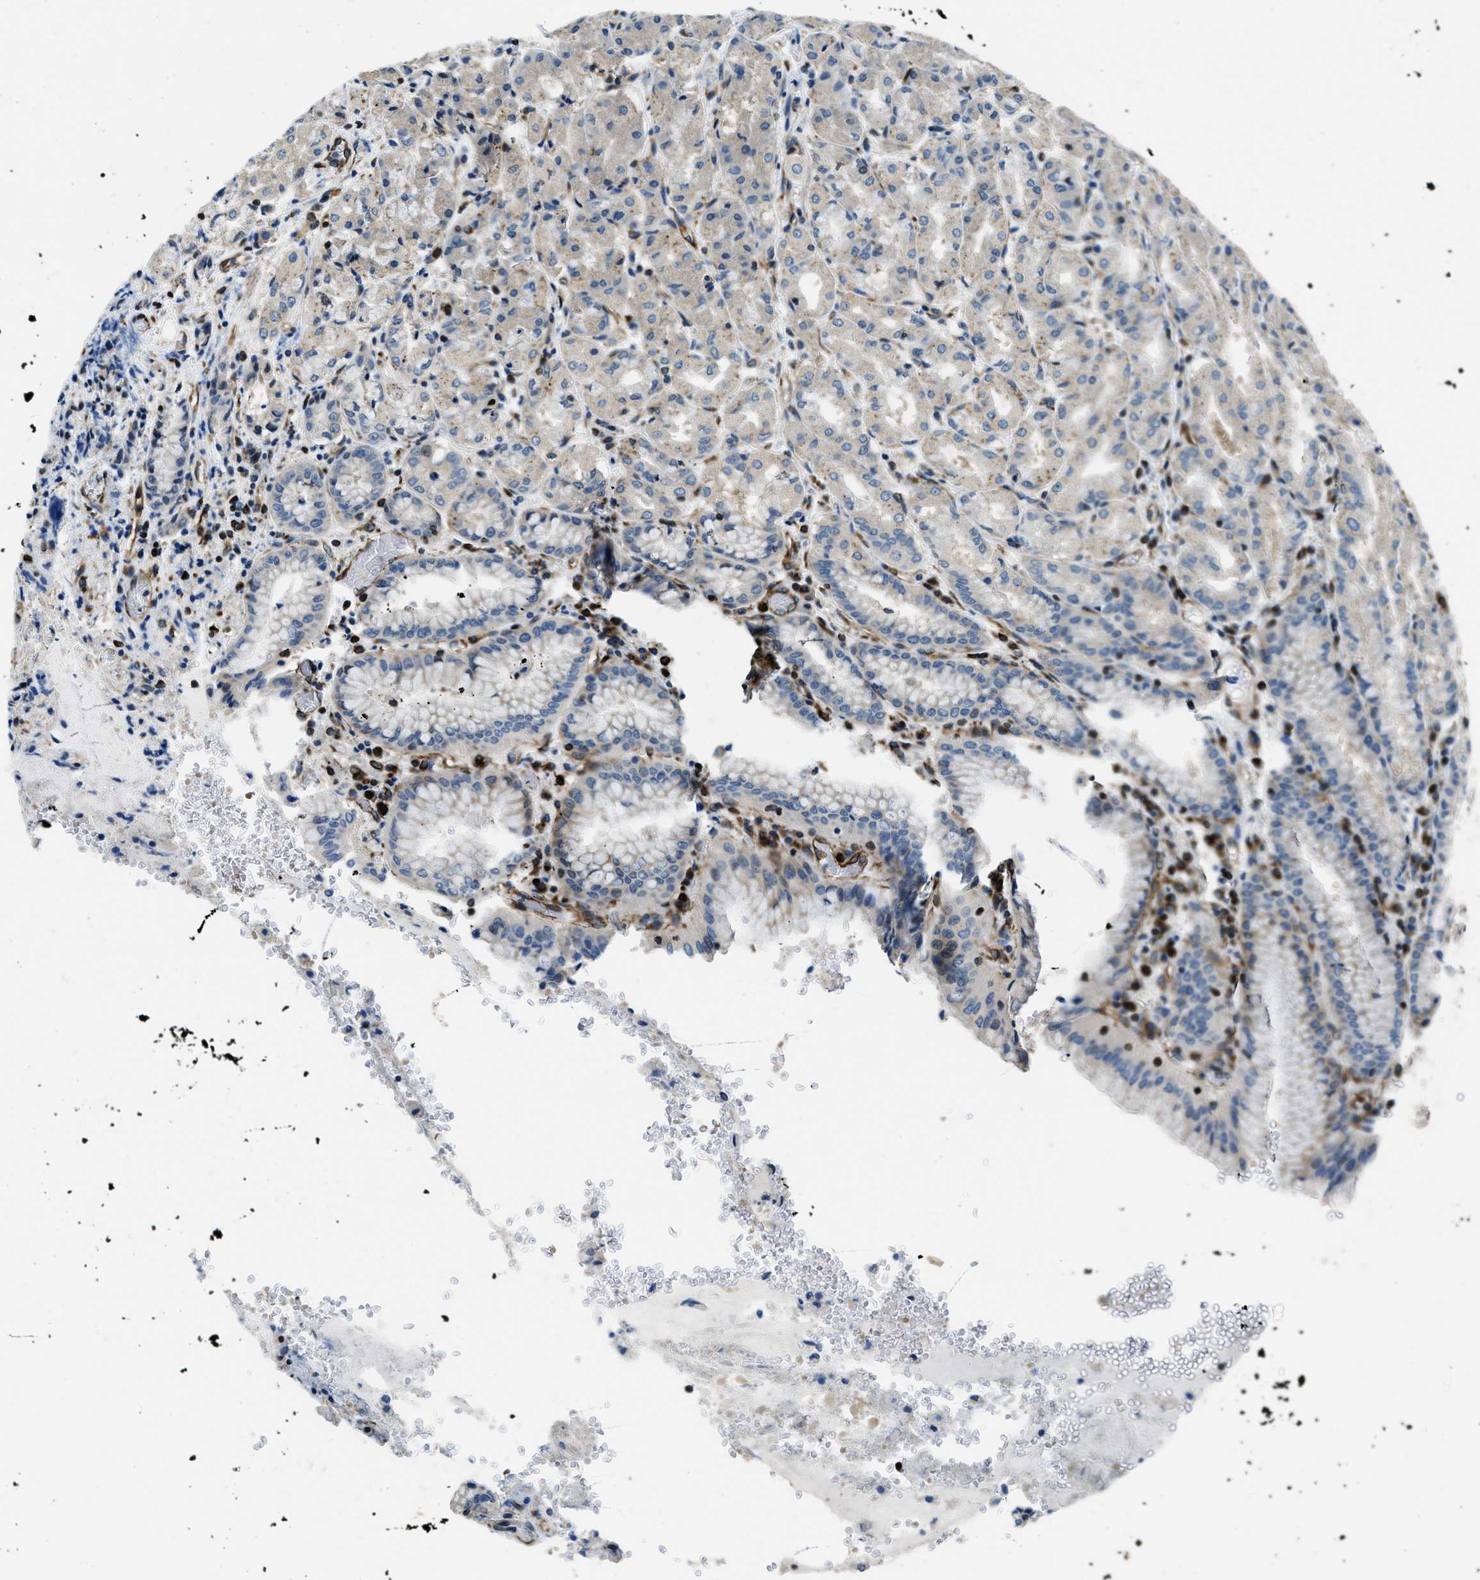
{"staining": {"intensity": "negative", "quantity": "none", "location": "none"}, "tissue": "stomach", "cell_type": "Glandular cells", "image_type": "normal", "snomed": [{"axis": "morphology", "description": "Normal tissue, NOS"}, {"axis": "topography", "description": "Stomach"}, {"axis": "topography", "description": "Stomach, lower"}], "caption": "Immunohistochemical staining of benign human stomach reveals no significant positivity in glandular cells. Nuclei are stained in blue.", "gene": "GNS", "patient": {"sex": "female", "age": 56}}